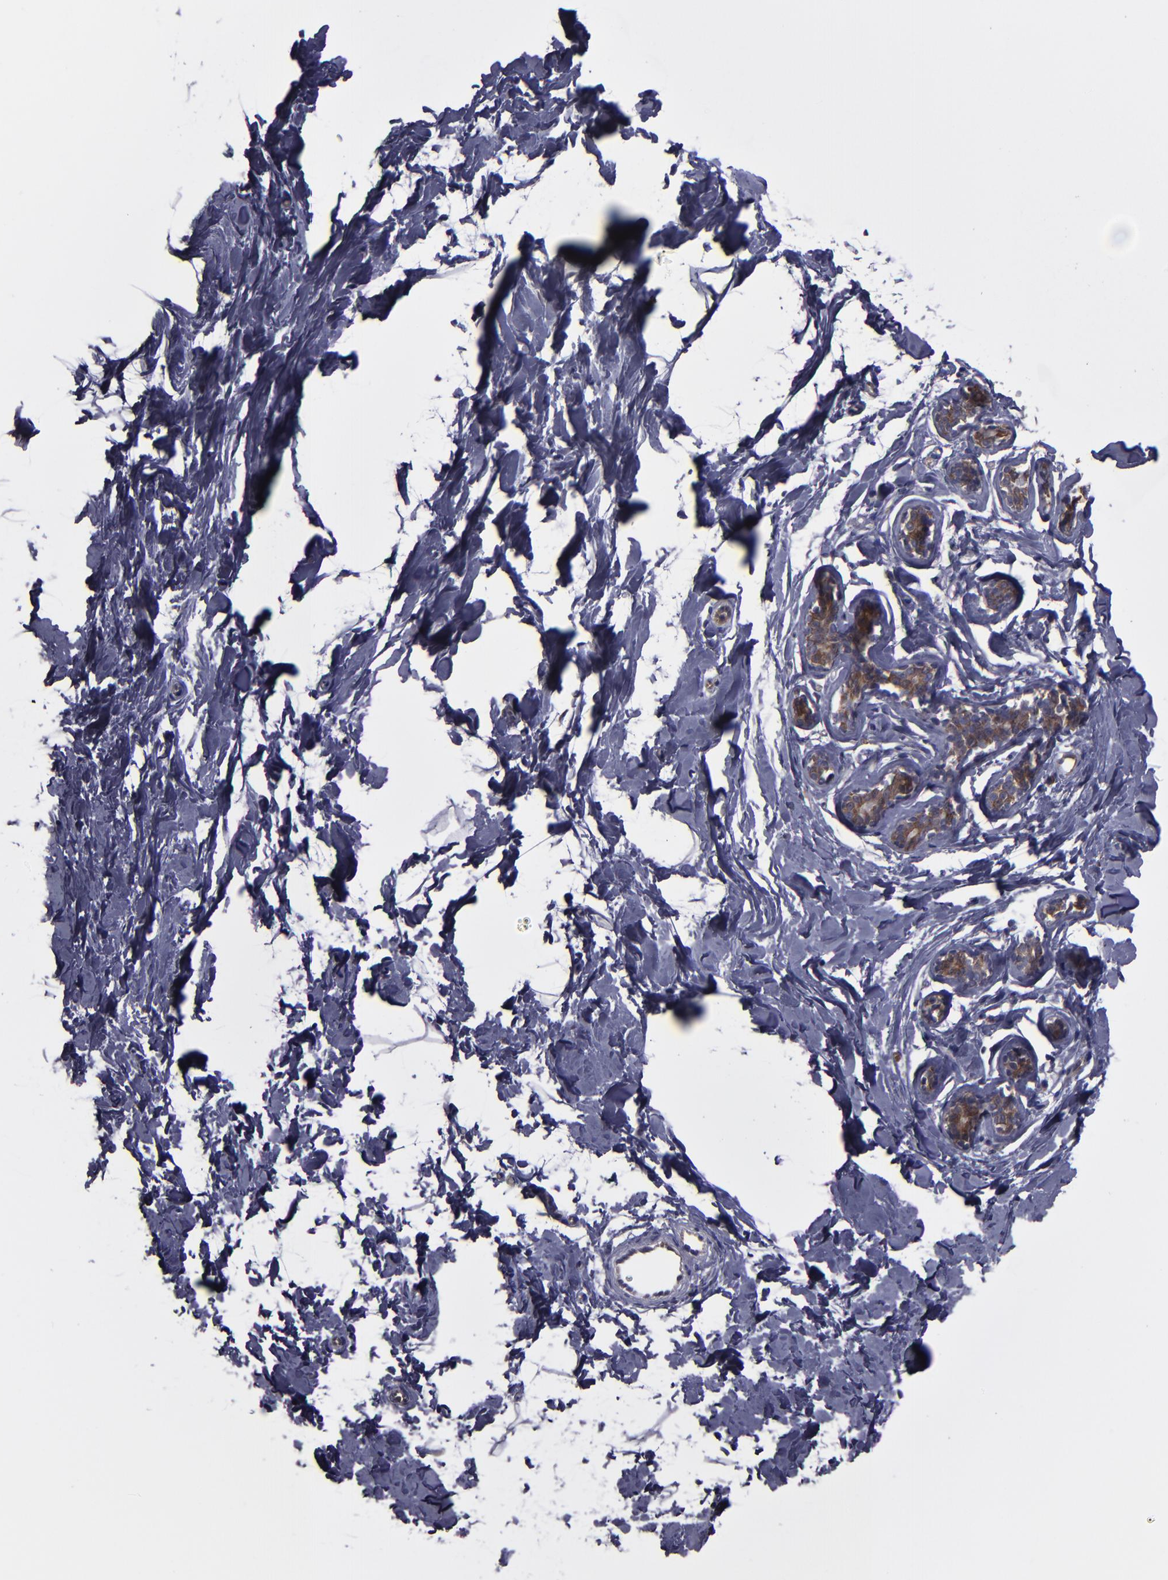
{"staining": {"intensity": "negative", "quantity": "none", "location": "none"}, "tissue": "breast", "cell_type": "Adipocytes", "image_type": "normal", "snomed": [{"axis": "morphology", "description": "Normal tissue, NOS"}, {"axis": "topography", "description": "Breast"}], "caption": "Human breast stained for a protein using immunohistochemistry (IHC) shows no positivity in adipocytes.", "gene": "CARS1", "patient": {"sex": "female", "age": 23}}